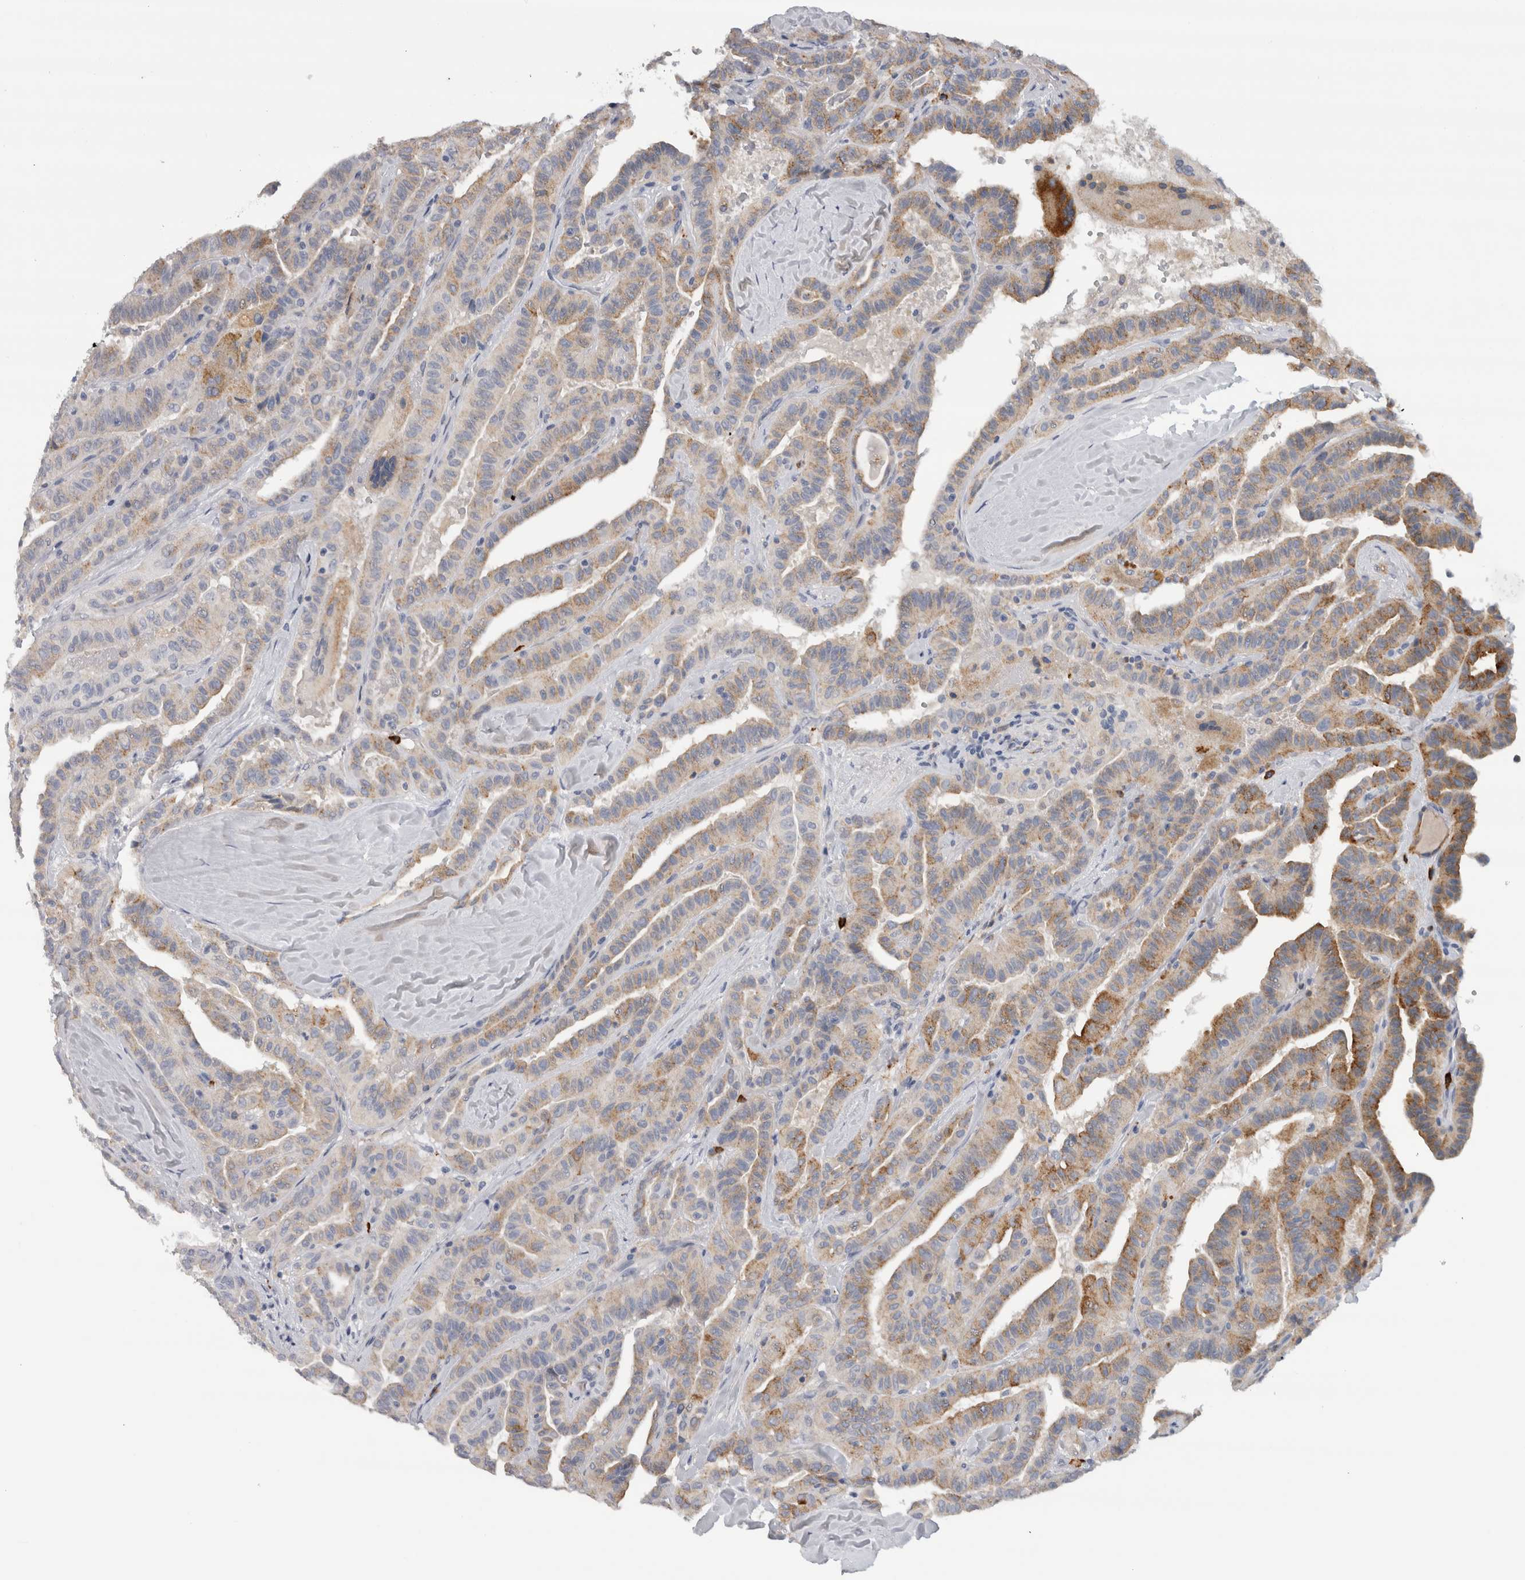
{"staining": {"intensity": "moderate", "quantity": "25%-75%", "location": "cytoplasmic/membranous"}, "tissue": "thyroid cancer", "cell_type": "Tumor cells", "image_type": "cancer", "snomed": [{"axis": "morphology", "description": "Papillary adenocarcinoma, NOS"}, {"axis": "topography", "description": "Thyroid gland"}], "caption": "Immunohistochemical staining of thyroid cancer (papillary adenocarcinoma) reveals moderate cytoplasmic/membranous protein positivity in approximately 25%-75% of tumor cells. Using DAB (3,3'-diaminobenzidine) (brown) and hematoxylin (blue) stains, captured at high magnification using brightfield microscopy.", "gene": "CD63", "patient": {"sex": "male", "age": 77}}